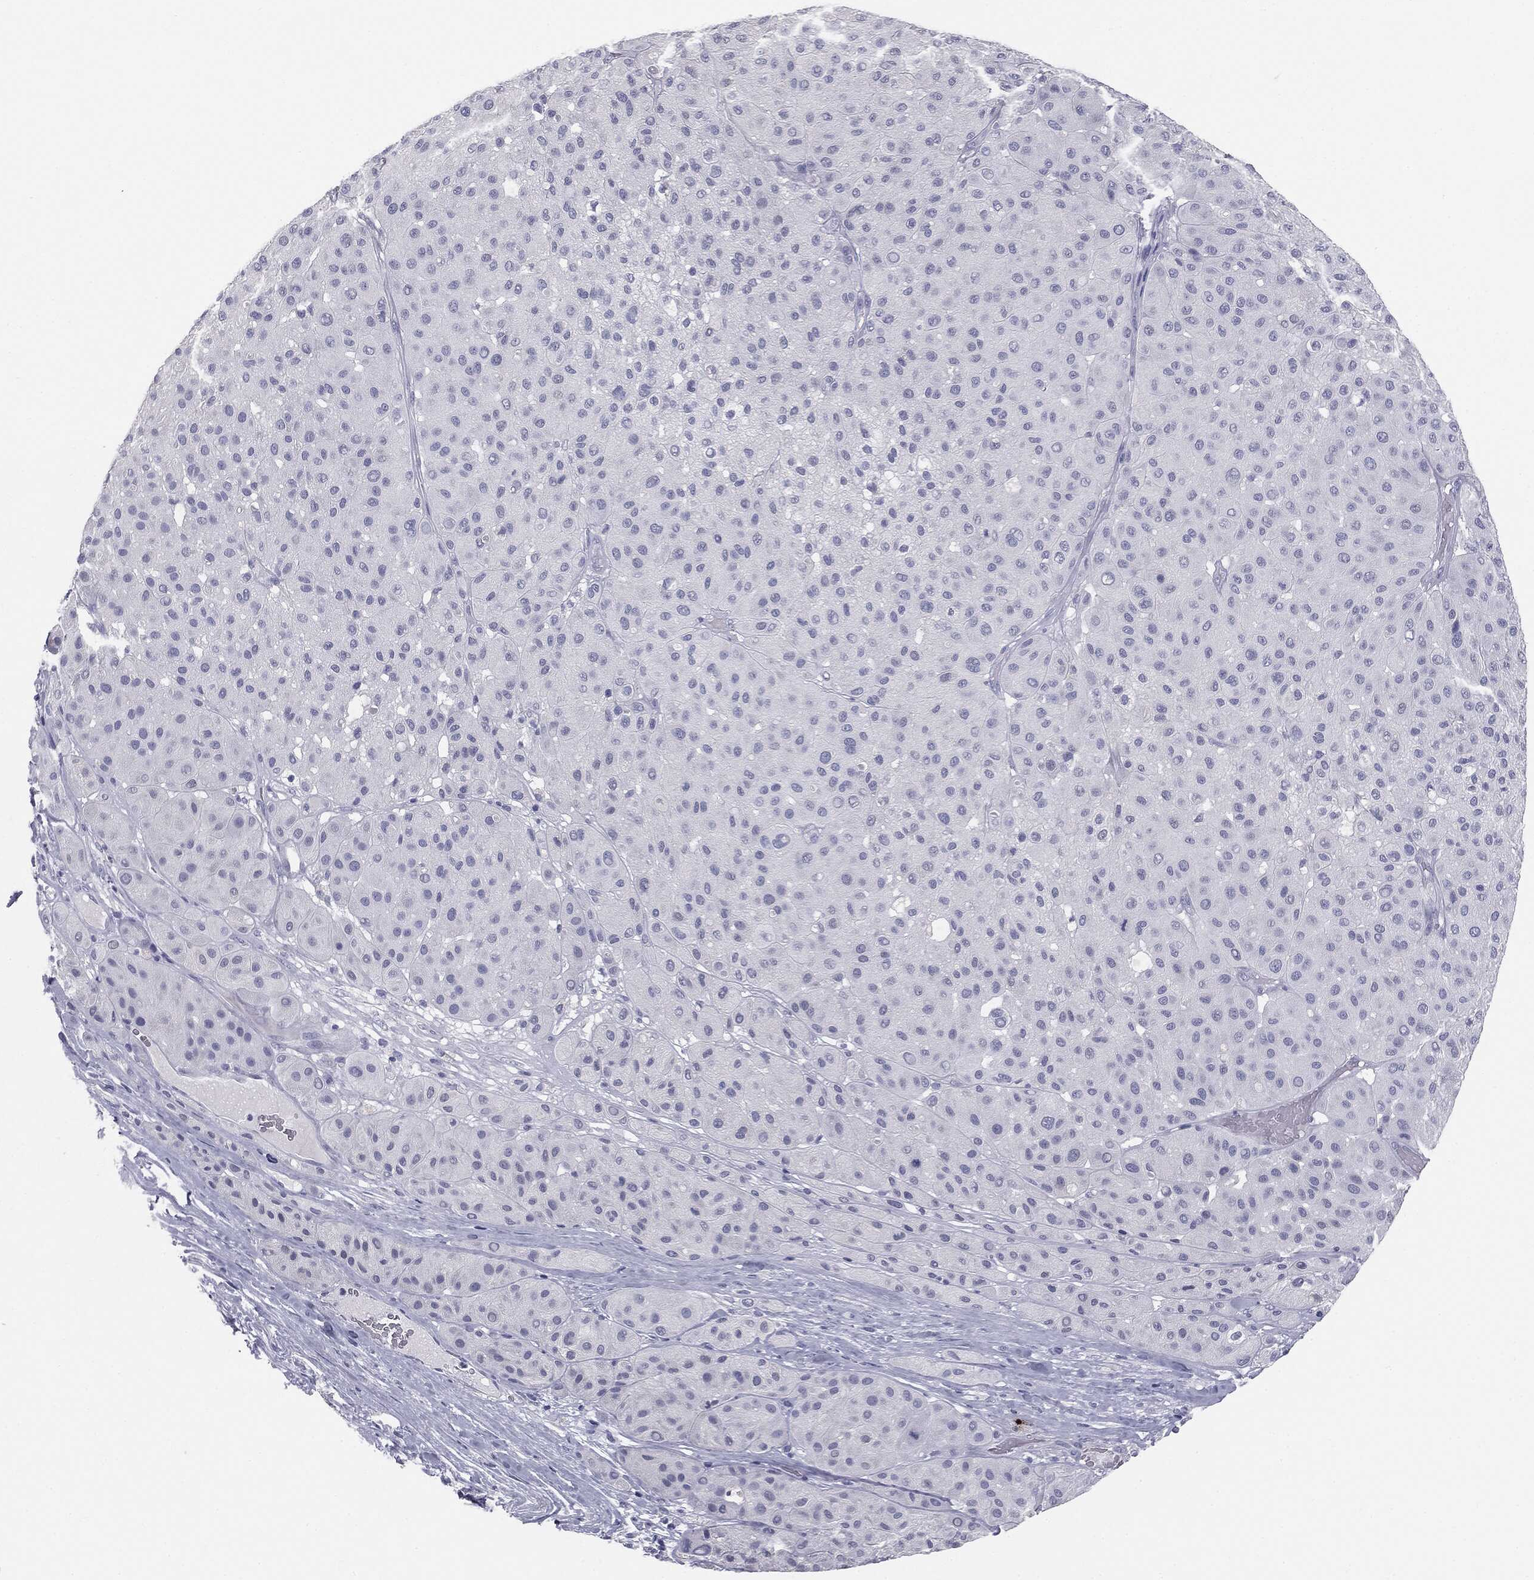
{"staining": {"intensity": "negative", "quantity": "none", "location": "none"}, "tissue": "melanoma", "cell_type": "Tumor cells", "image_type": "cancer", "snomed": [{"axis": "morphology", "description": "Malignant melanoma, Metastatic site"}, {"axis": "topography", "description": "Smooth muscle"}], "caption": "IHC micrograph of neoplastic tissue: malignant melanoma (metastatic site) stained with DAB demonstrates no significant protein expression in tumor cells.", "gene": "MUC5AC", "patient": {"sex": "male", "age": 41}}